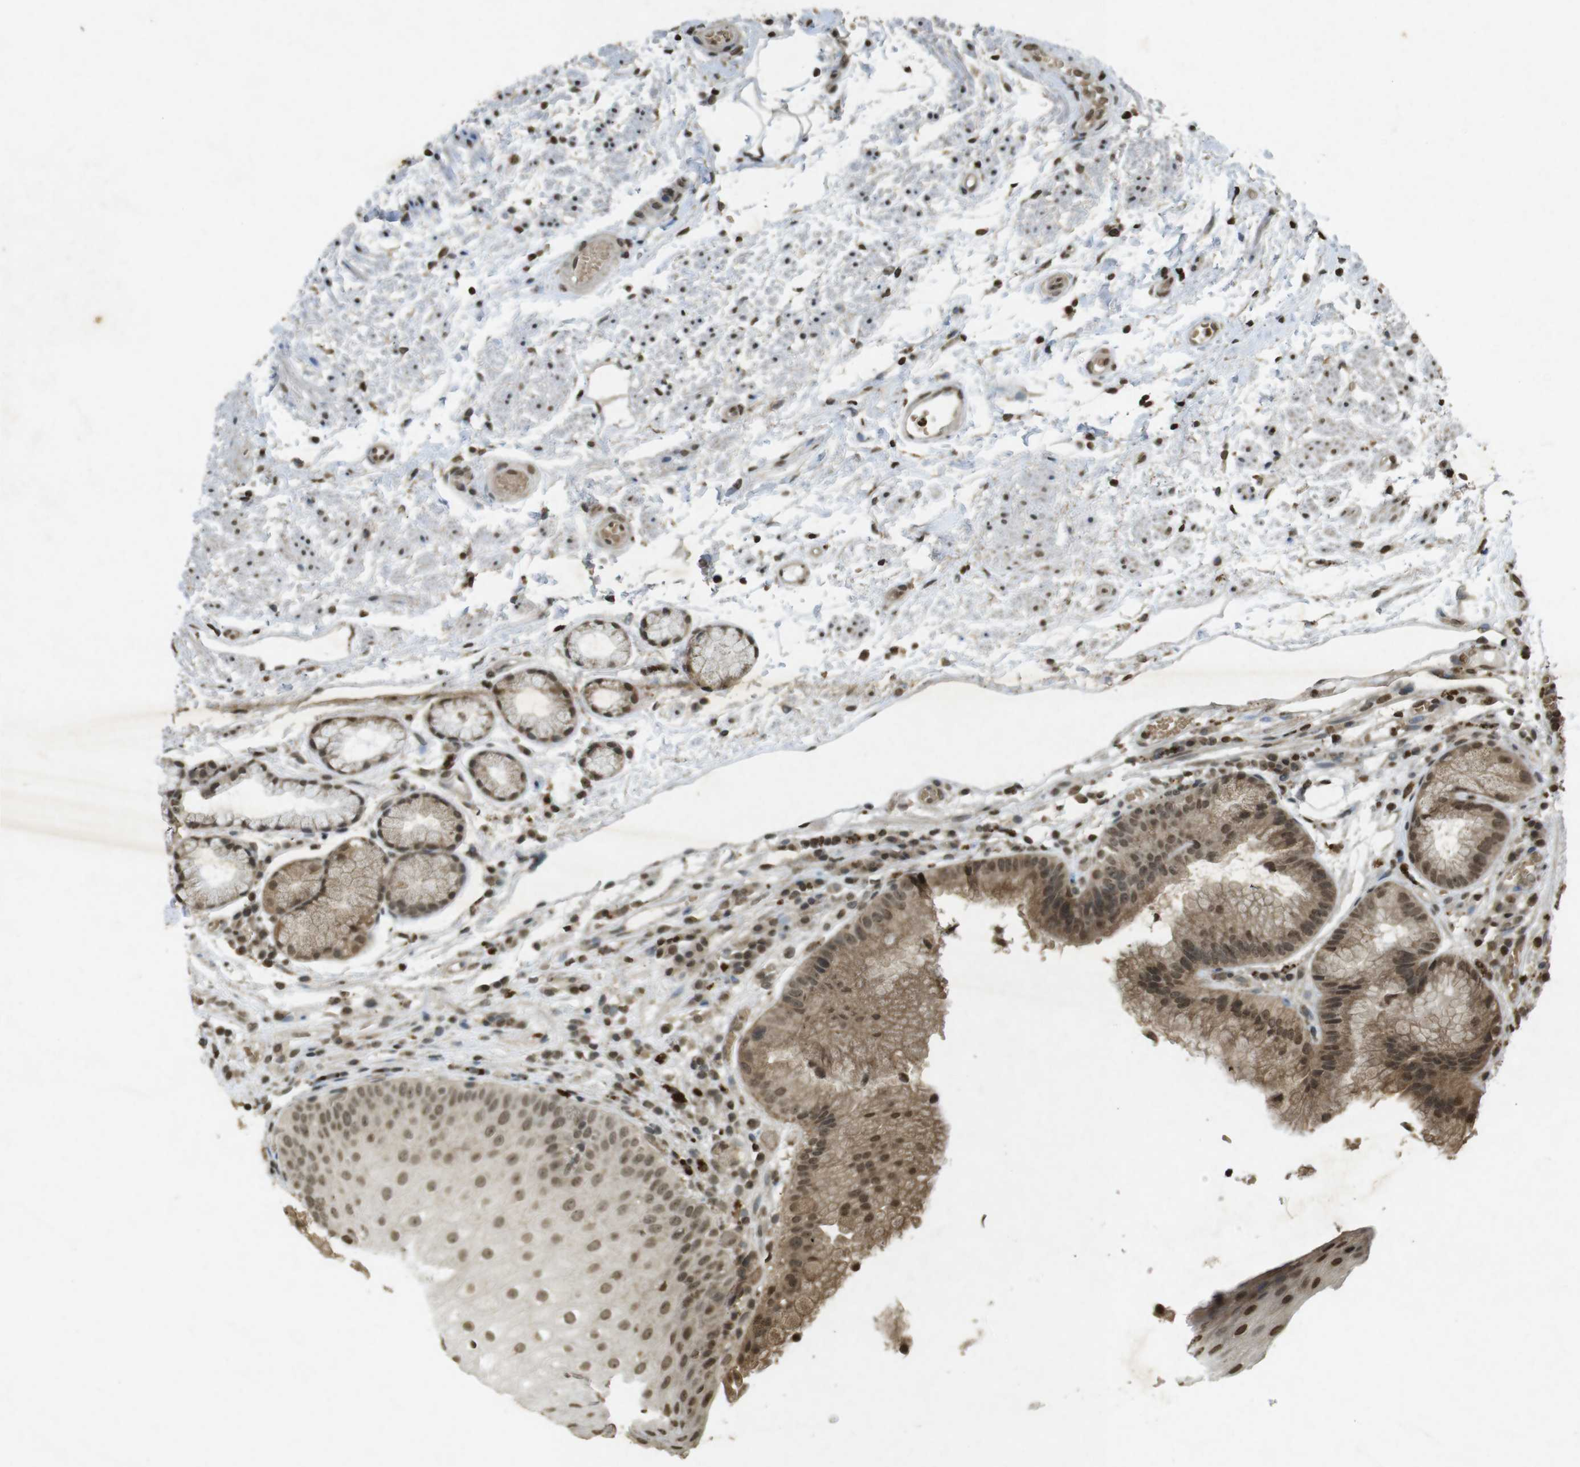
{"staining": {"intensity": "moderate", "quantity": ">75%", "location": "cytoplasmic/membranous,nuclear"}, "tissue": "stomach", "cell_type": "Glandular cells", "image_type": "normal", "snomed": [{"axis": "morphology", "description": "Normal tissue, NOS"}, {"axis": "topography", "description": "Stomach, upper"}], "caption": "A brown stain labels moderate cytoplasmic/membranous,nuclear staining of a protein in glandular cells of benign stomach. Using DAB (3,3'-diaminobenzidine) (brown) and hematoxylin (blue) stains, captured at high magnification using brightfield microscopy.", "gene": "ORC4", "patient": {"sex": "male", "age": 72}}